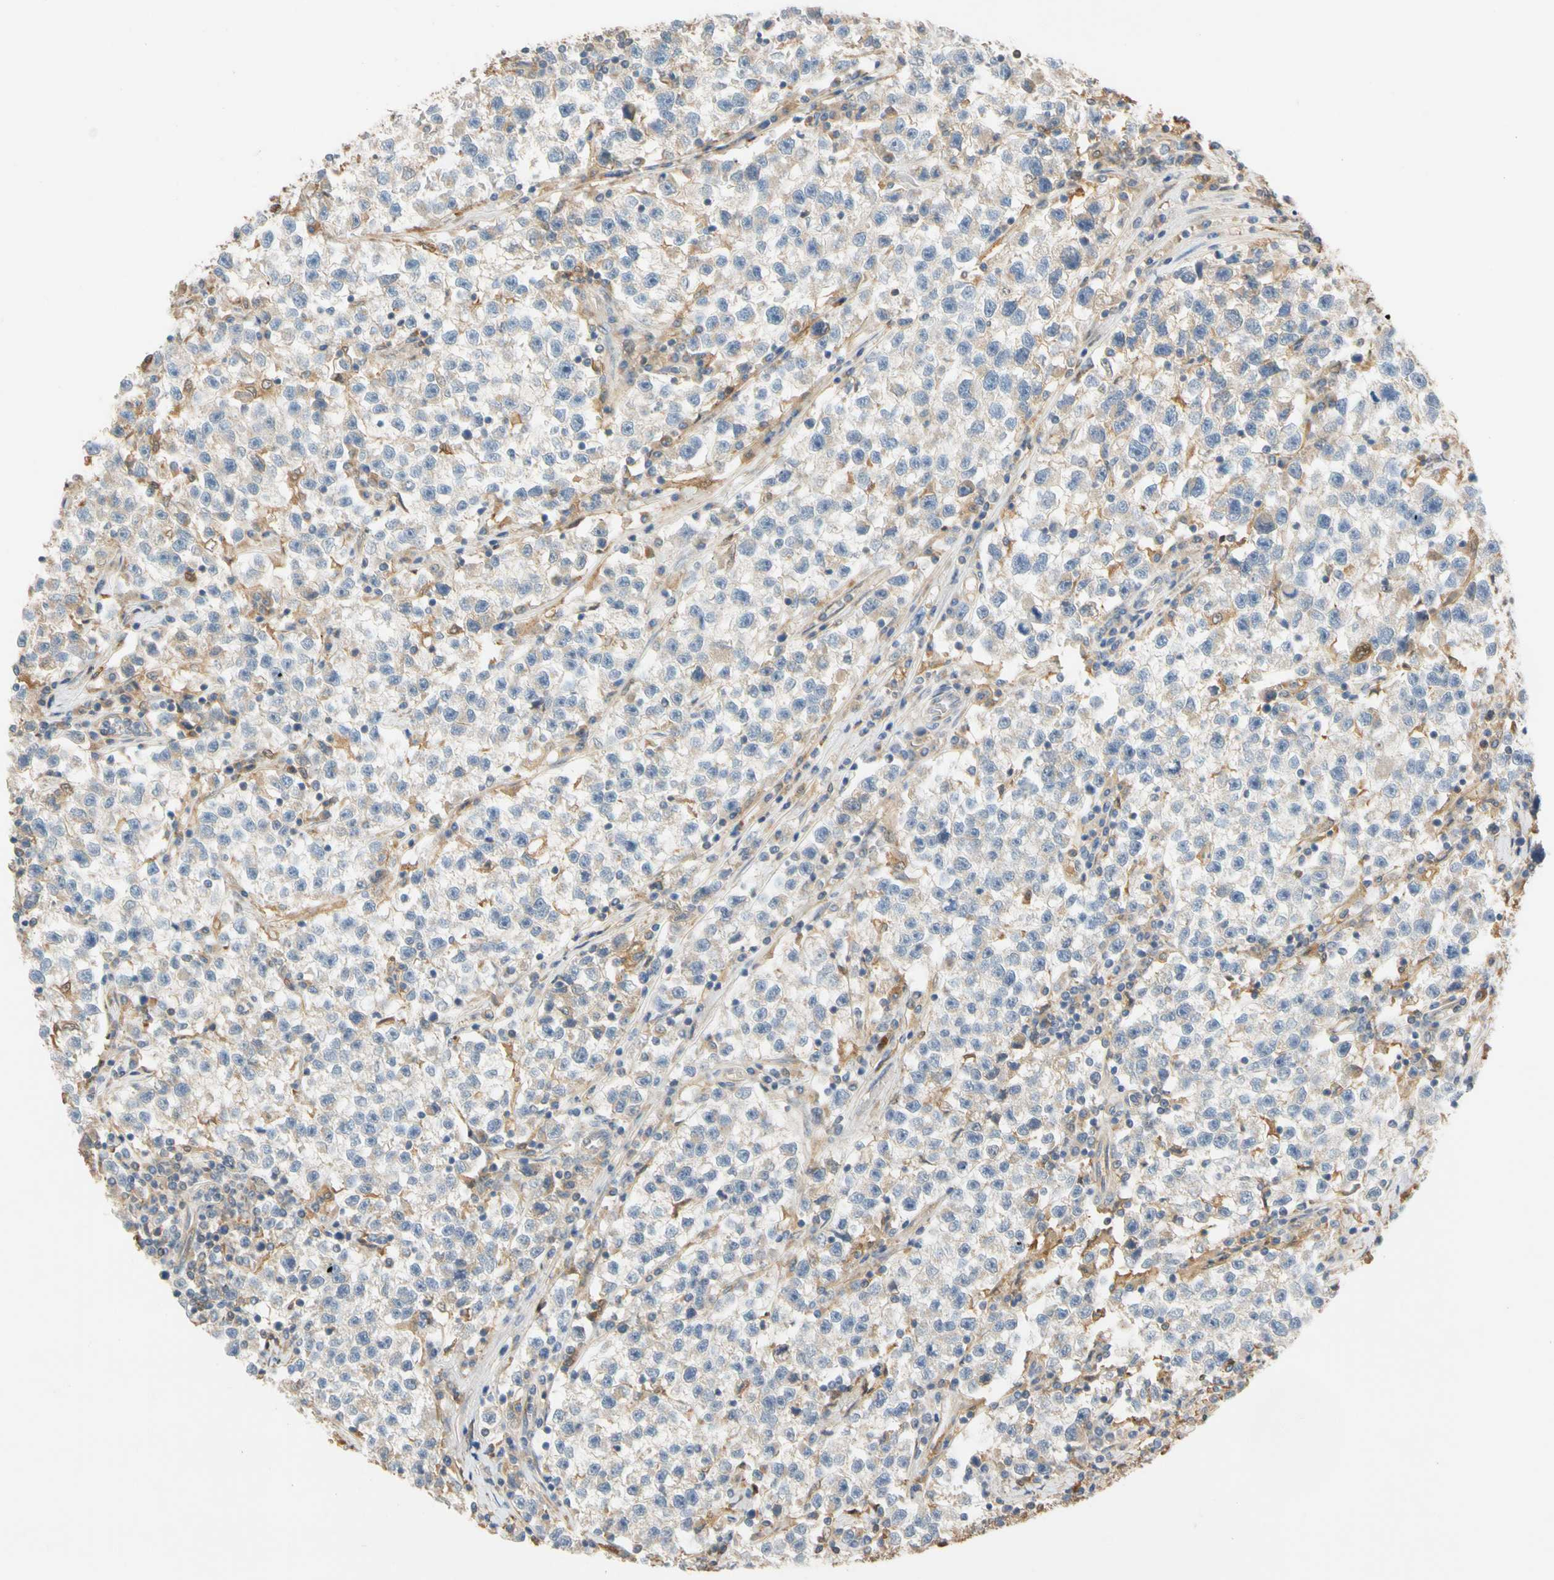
{"staining": {"intensity": "negative", "quantity": "none", "location": "none"}, "tissue": "testis cancer", "cell_type": "Tumor cells", "image_type": "cancer", "snomed": [{"axis": "morphology", "description": "Seminoma, NOS"}, {"axis": "topography", "description": "Testis"}], "caption": "An immunohistochemistry (IHC) micrograph of seminoma (testis) is shown. There is no staining in tumor cells of seminoma (testis).", "gene": "GPSM2", "patient": {"sex": "male", "age": 22}}